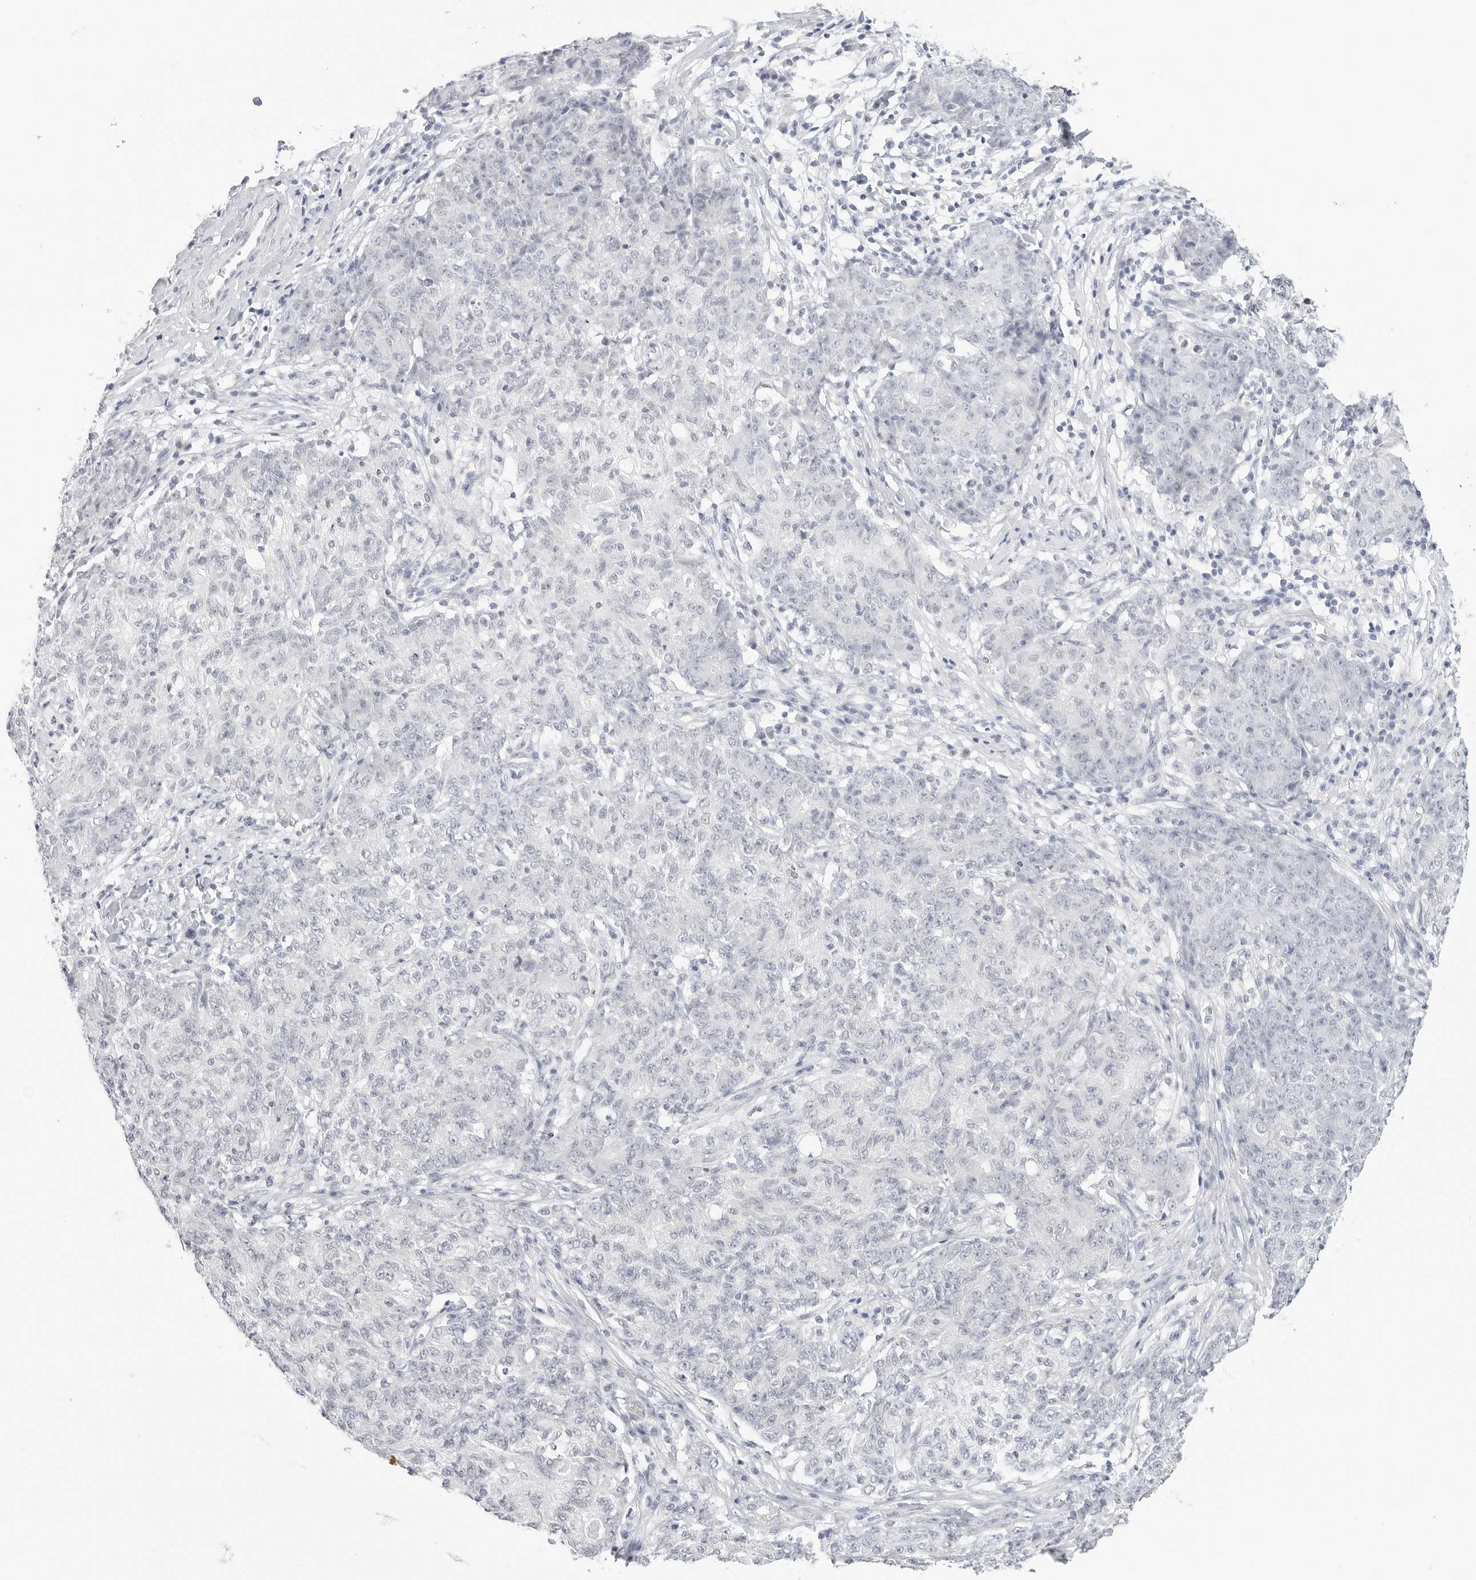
{"staining": {"intensity": "negative", "quantity": "none", "location": "none"}, "tissue": "ovarian cancer", "cell_type": "Tumor cells", "image_type": "cancer", "snomed": [{"axis": "morphology", "description": "Carcinoma, endometroid"}, {"axis": "topography", "description": "Ovary"}], "caption": "Micrograph shows no protein positivity in tumor cells of ovarian endometroid carcinoma tissue. (DAB immunohistochemistry (IHC) with hematoxylin counter stain).", "gene": "HMGCS2", "patient": {"sex": "female", "age": 42}}